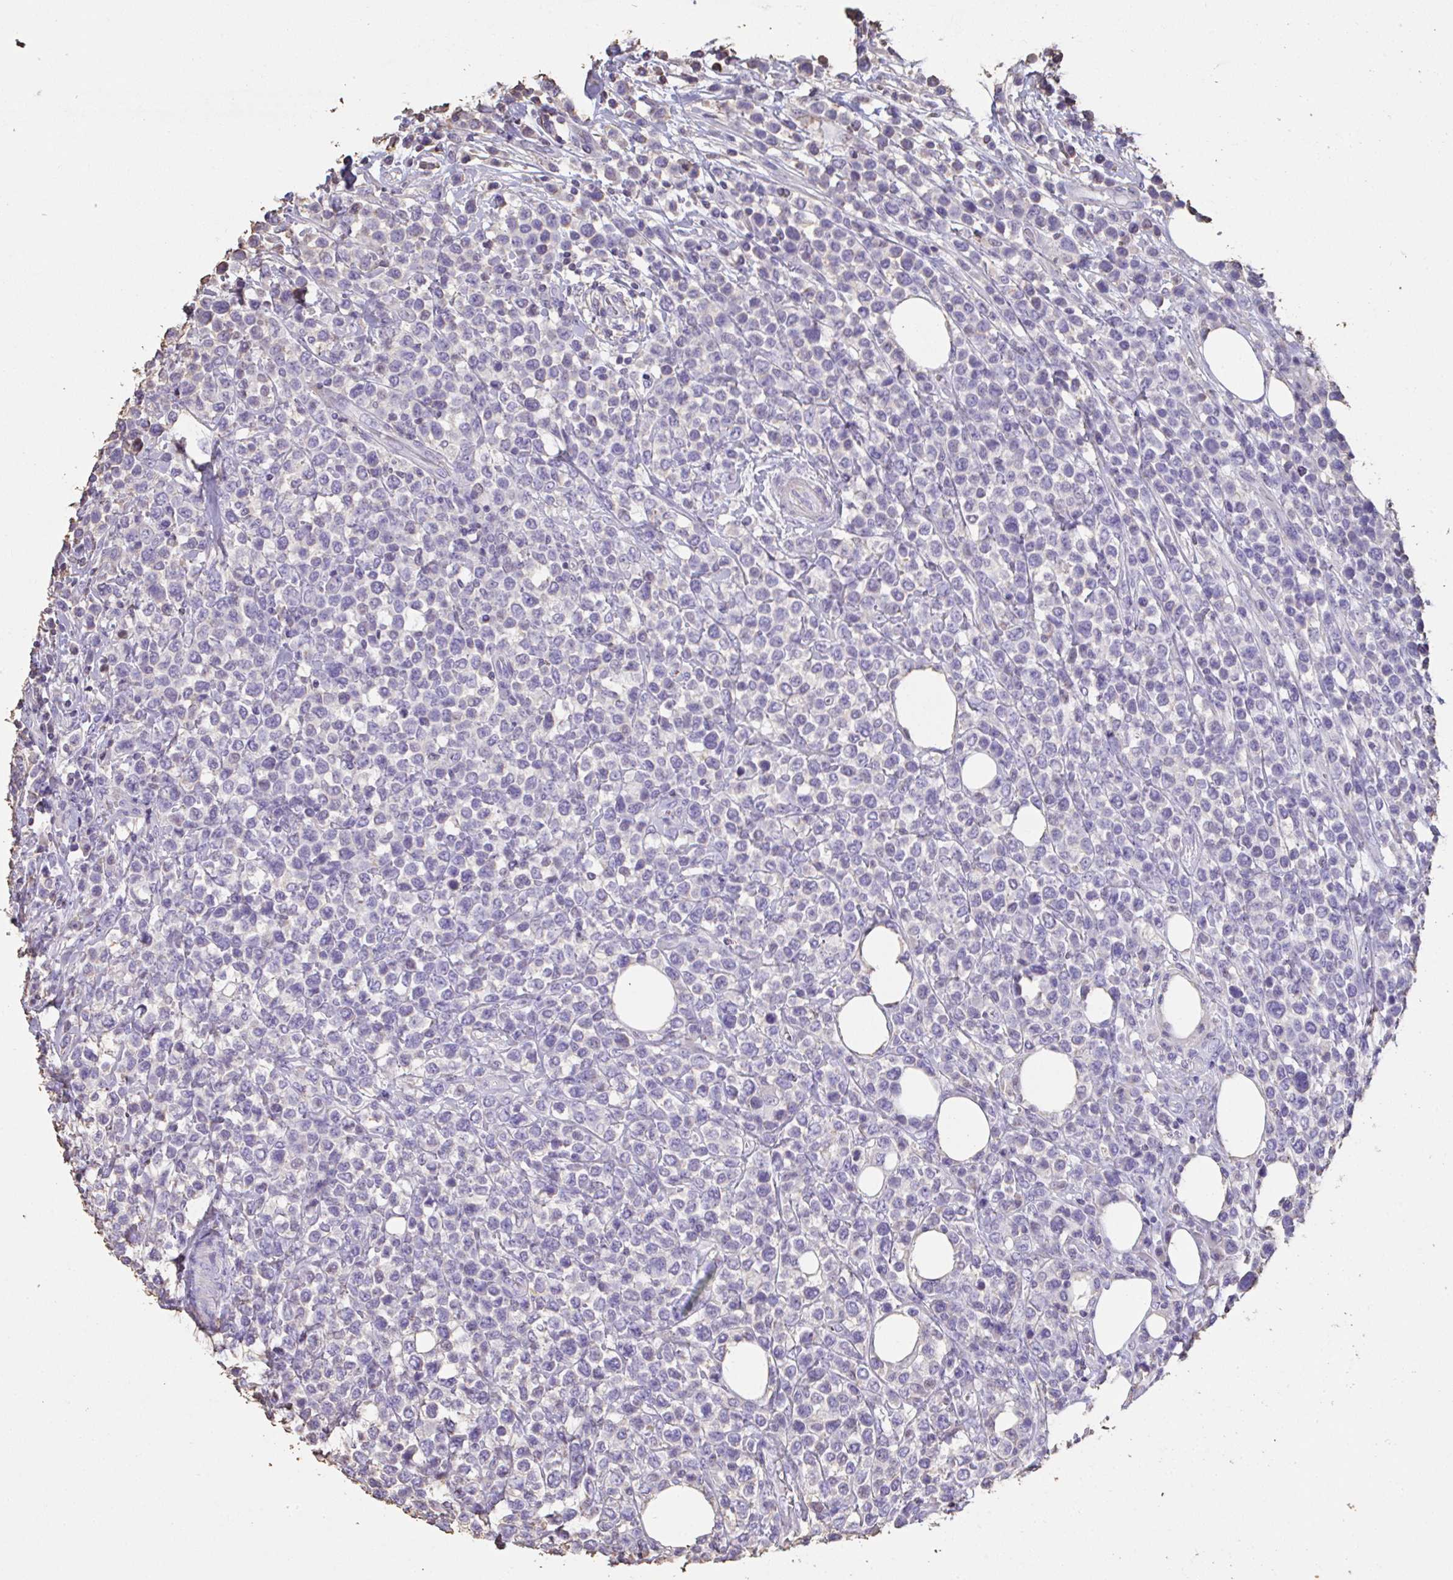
{"staining": {"intensity": "negative", "quantity": "none", "location": "none"}, "tissue": "lymphoma", "cell_type": "Tumor cells", "image_type": "cancer", "snomed": [{"axis": "morphology", "description": "Malignant lymphoma, non-Hodgkin's type, High grade"}, {"axis": "topography", "description": "Soft tissue"}], "caption": "Immunohistochemistry (IHC) of human lymphoma reveals no positivity in tumor cells.", "gene": "IL23R", "patient": {"sex": "female", "age": 56}}